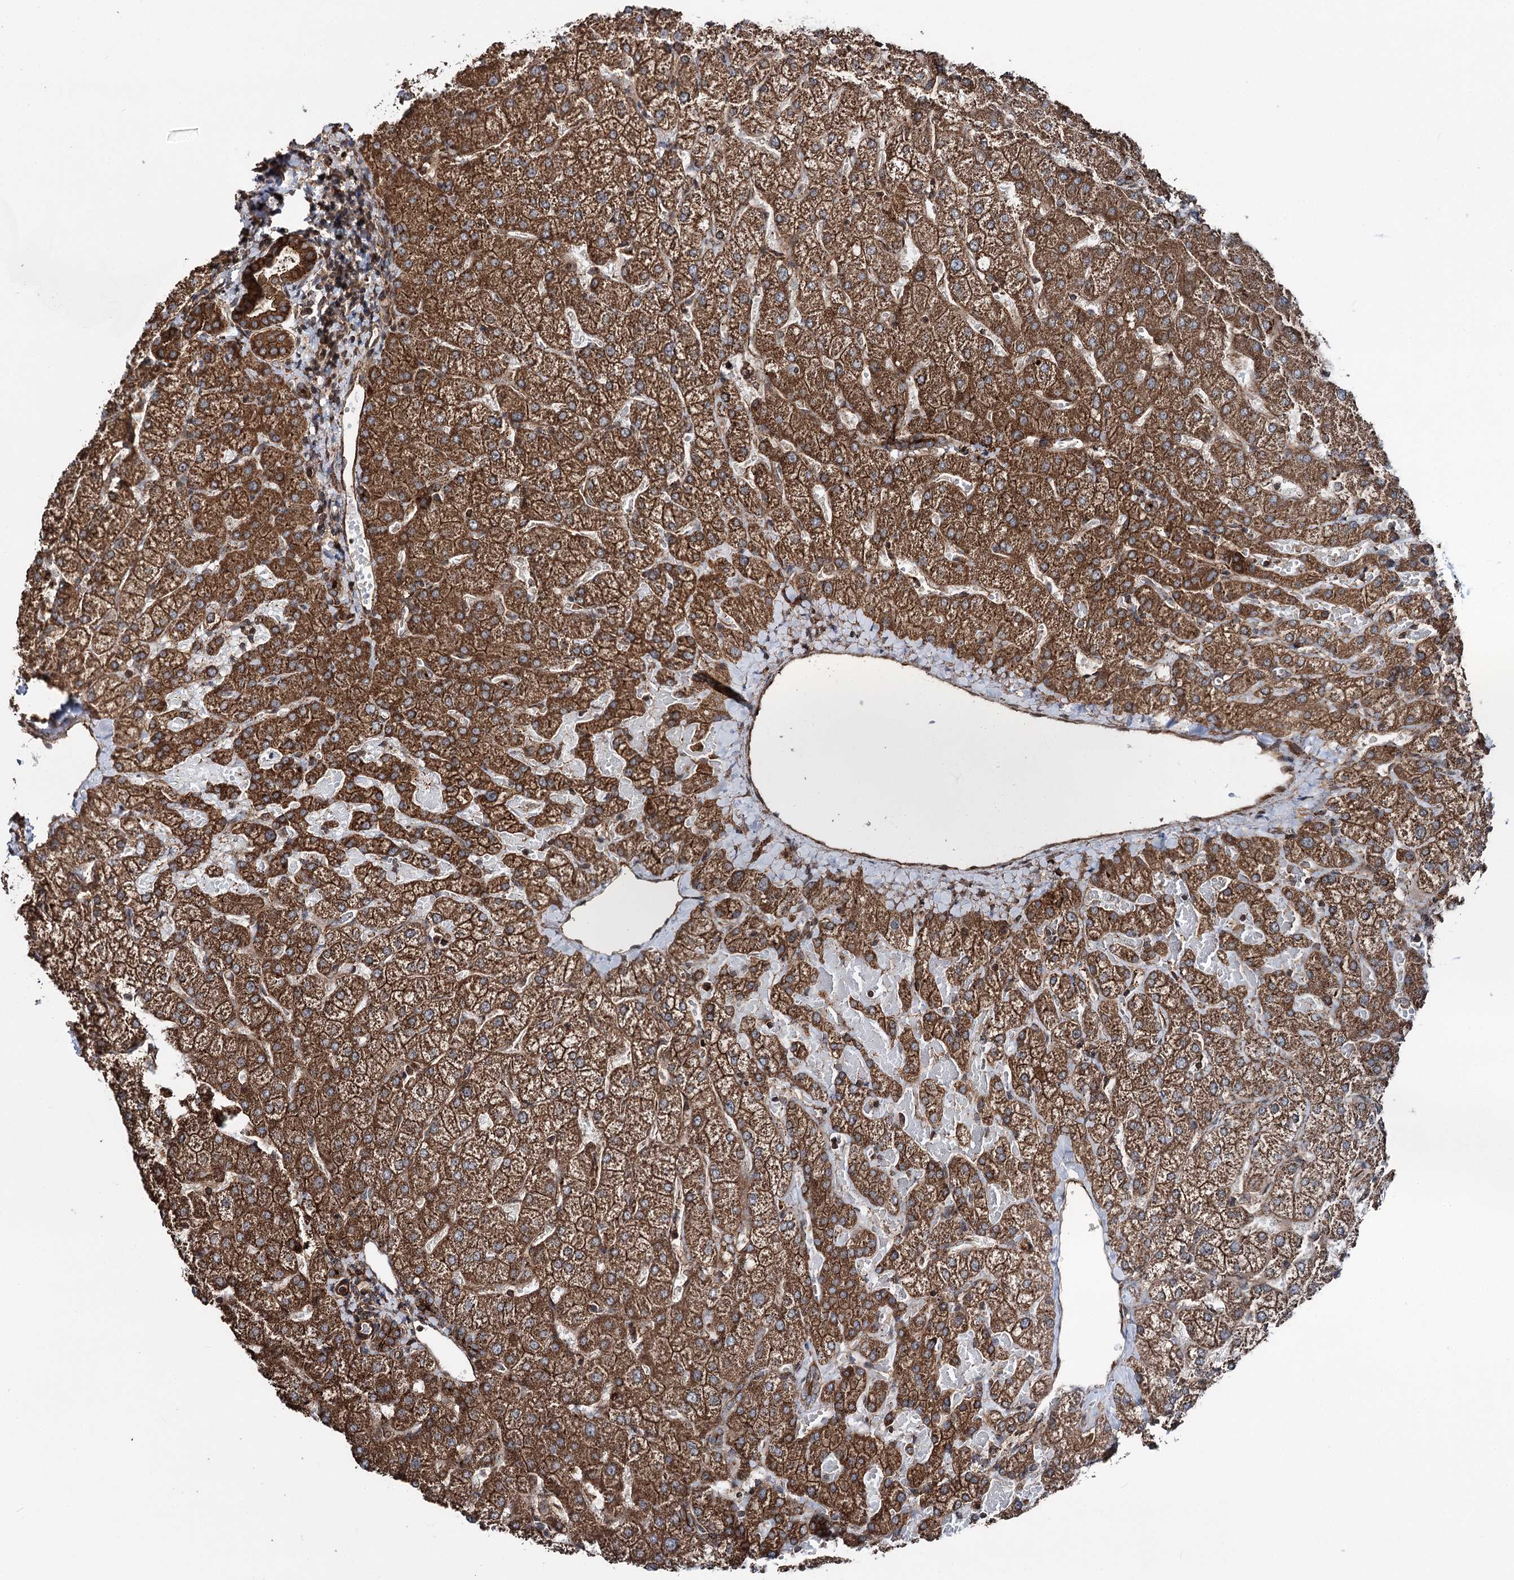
{"staining": {"intensity": "strong", "quantity": ">75%", "location": "cytoplasmic/membranous"}, "tissue": "liver", "cell_type": "Cholangiocytes", "image_type": "normal", "snomed": [{"axis": "morphology", "description": "Normal tissue, NOS"}, {"axis": "topography", "description": "Liver"}], "caption": "Liver was stained to show a protein in brown. There is high levels of strong cytoplasmic/membranous staining in about >75% of cholangiocytes. The protein is shown in brown color, while the nuclei are stained blue.", "gene": "ITFG2", "patient": {"sex": "female", "age": 54}}